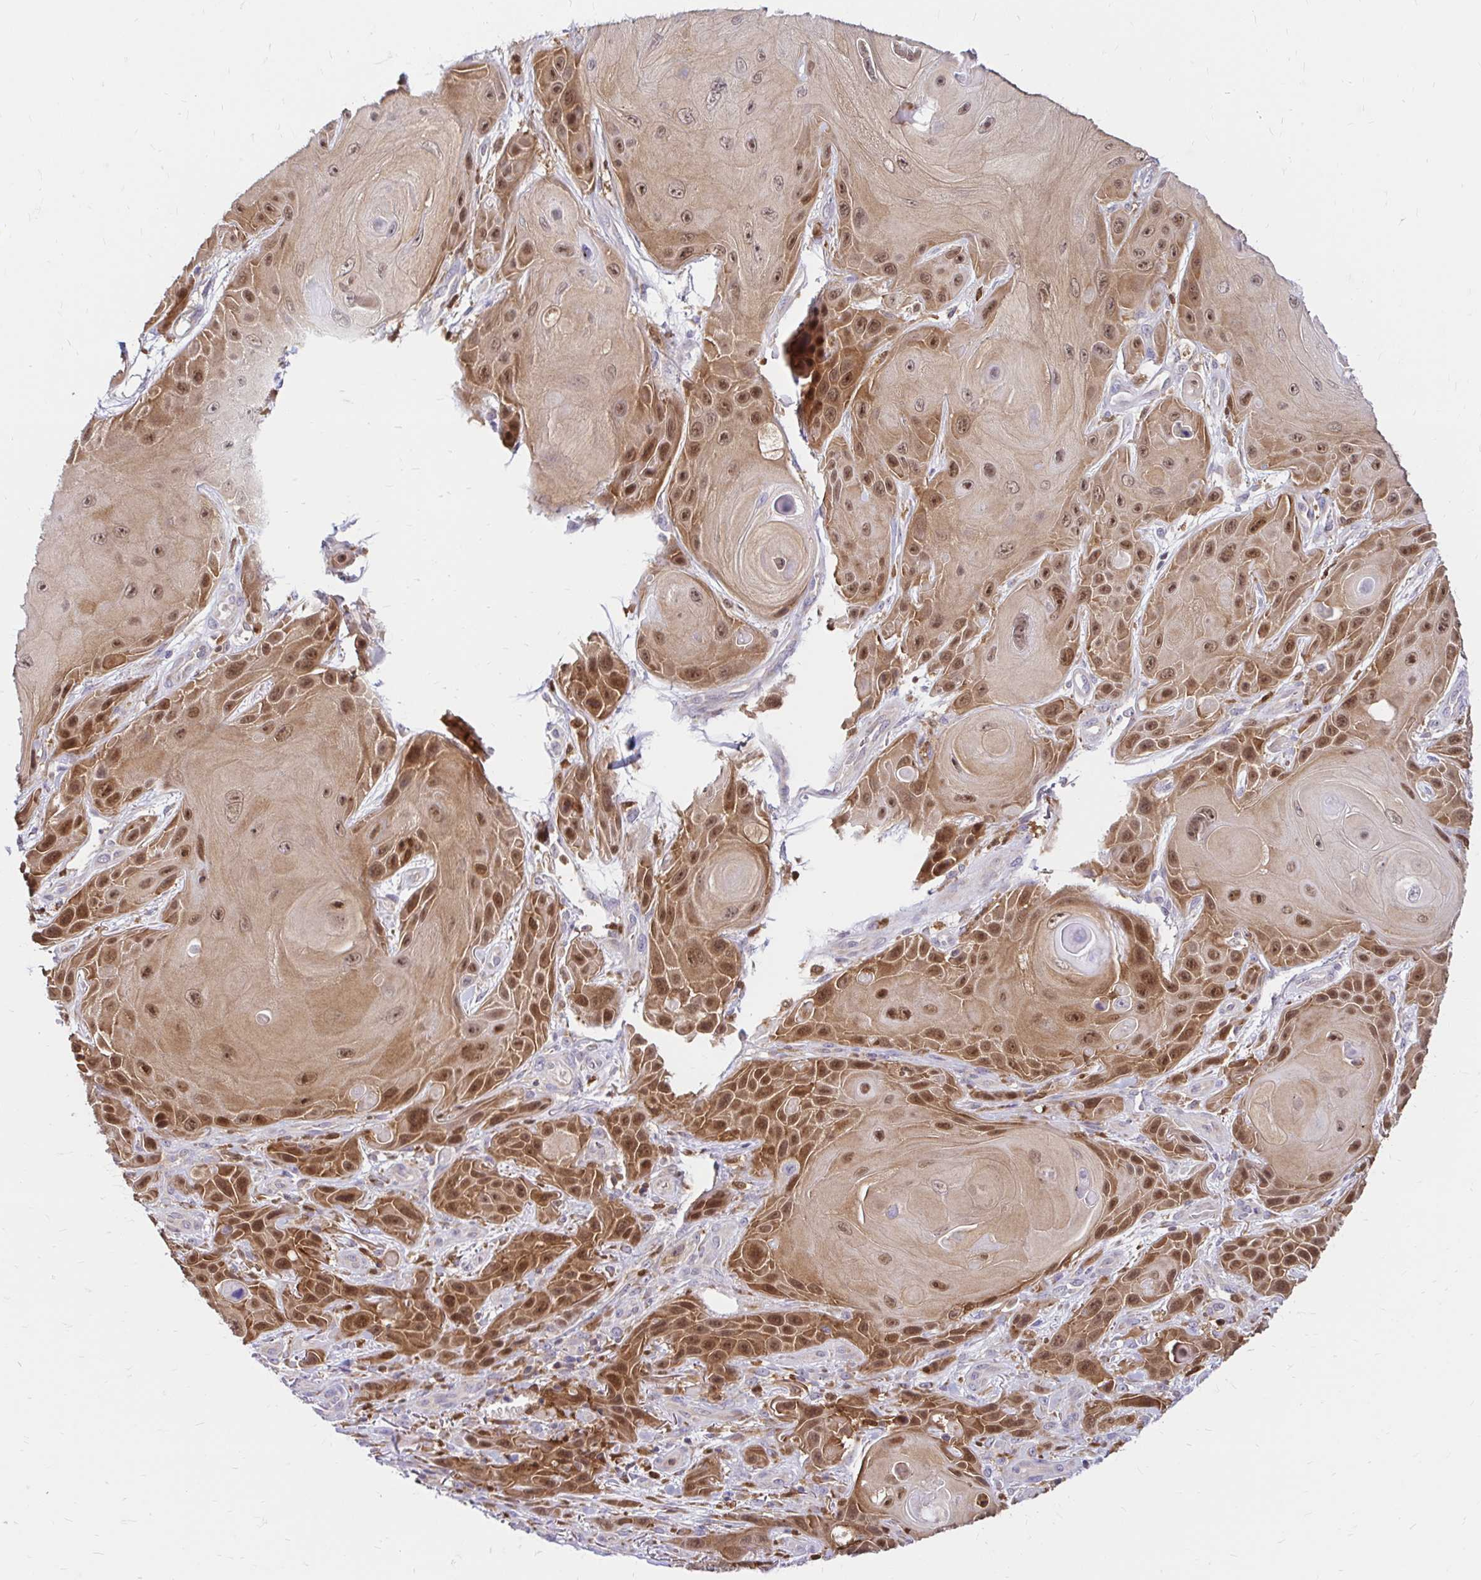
{"staining": {"intensity": "moderate", "quantity": ">75%", "location": "cytoplasmic/membranous,nuclear"}, "tissue": "skin cancer", "cell_type": "Tumor cells", "image_type": "cancer", "snomed": [{"axis": "morphology", "description": "Squamous cell carcinoma, NOS"}, {"axis": "topography", "description": "Skin"}], "caption": "Protein staining of squamous cell carcinoma (skin) tissue displays moderate cytoplasmic/membranous and nuclear positivity in about >75% of tumor cells.", "gene": "PYCARD", "patient": {"sex": "female", "age": 94}}